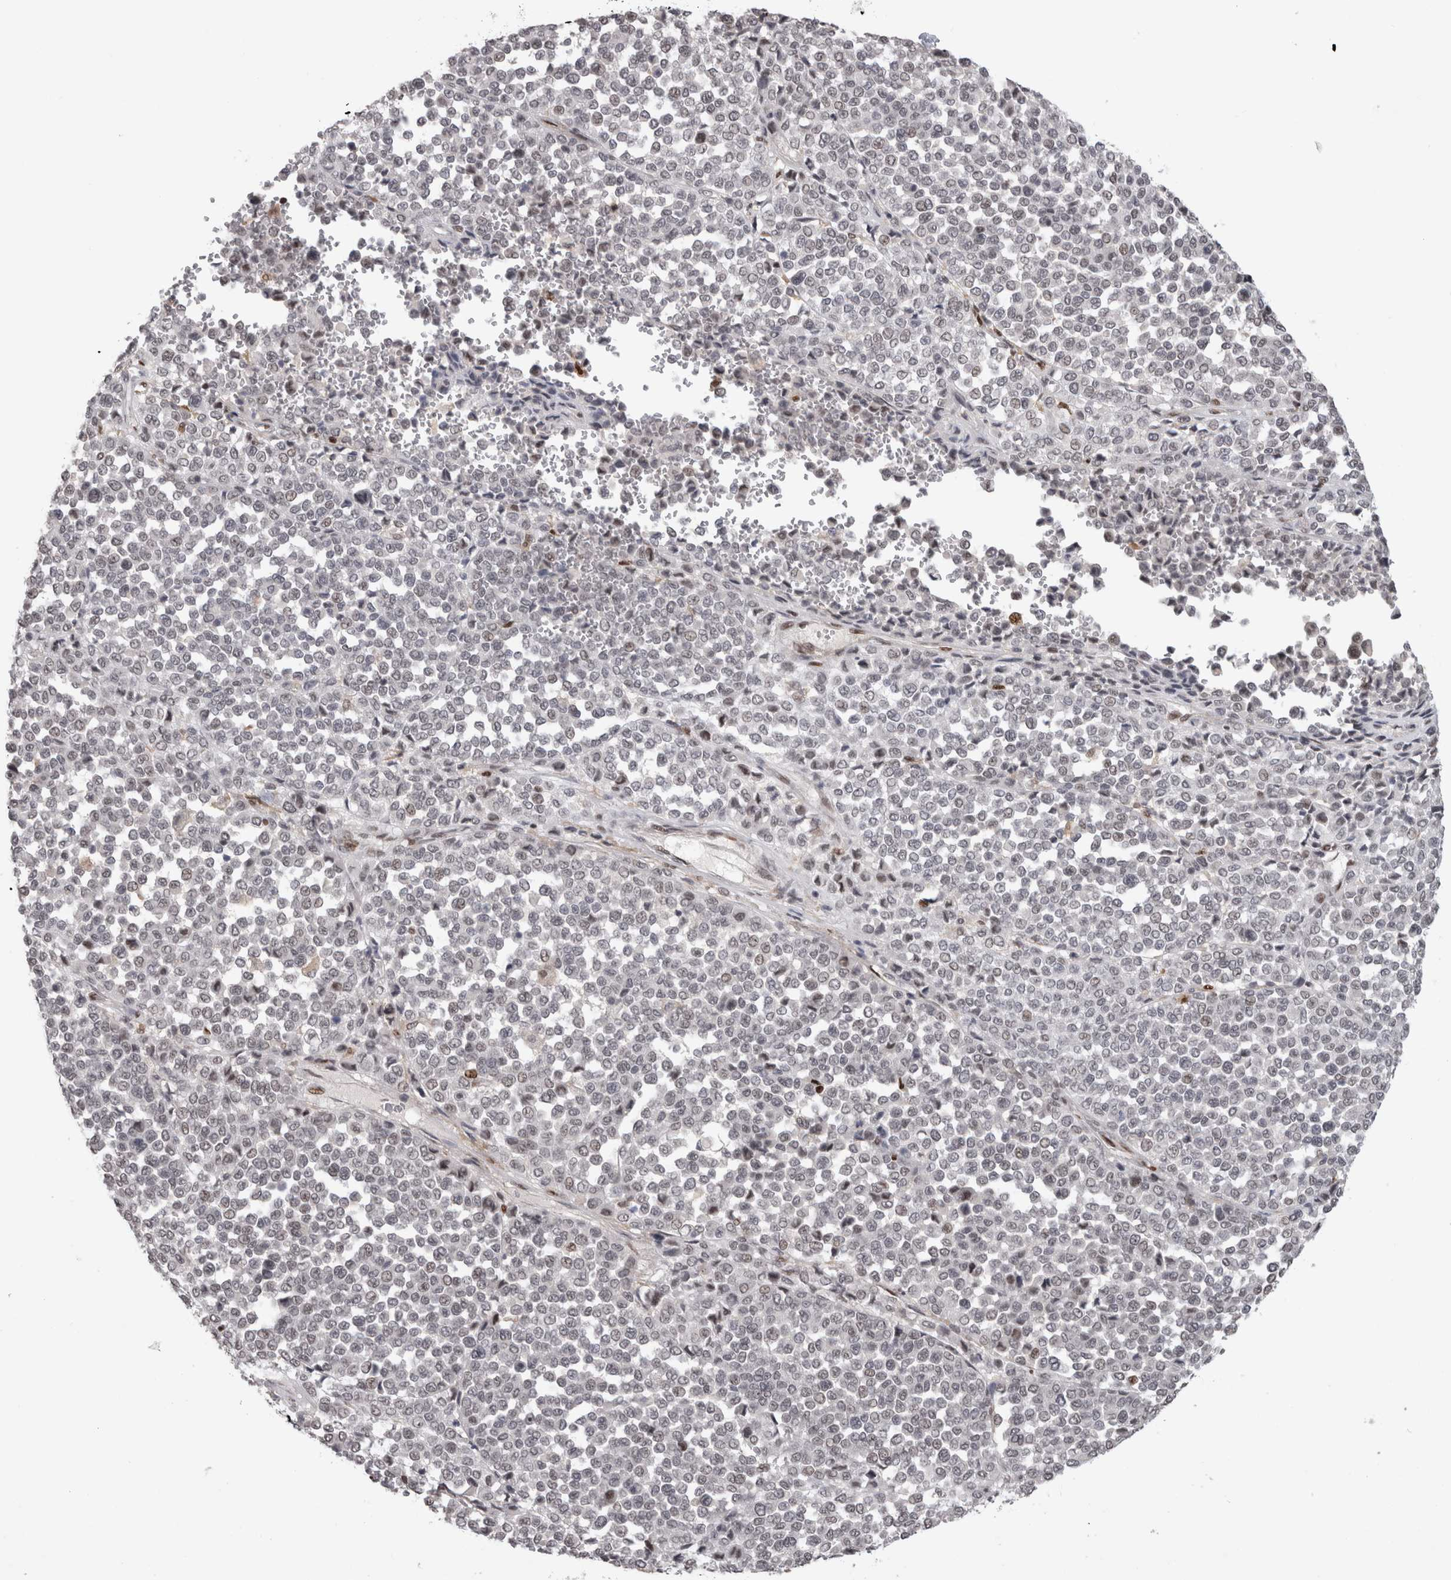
{"staining": {"intensity": "negative", "quantity": "none", "location": "none"}, "tissue": "melanoma", "cell_type": "Tumor cells", "image_type": "cancer", "snomed": [{"axis": "morphology", "description": "Malignant melanoma, Metastatic site"}, {"axis": "topography", "description": "Pancreas"}], "caption": "A photomicrograph of human melanoma is negative for staining in tumor cells.", "gene": "SRARP", "patient": {"sex": "female", "age": 30}}